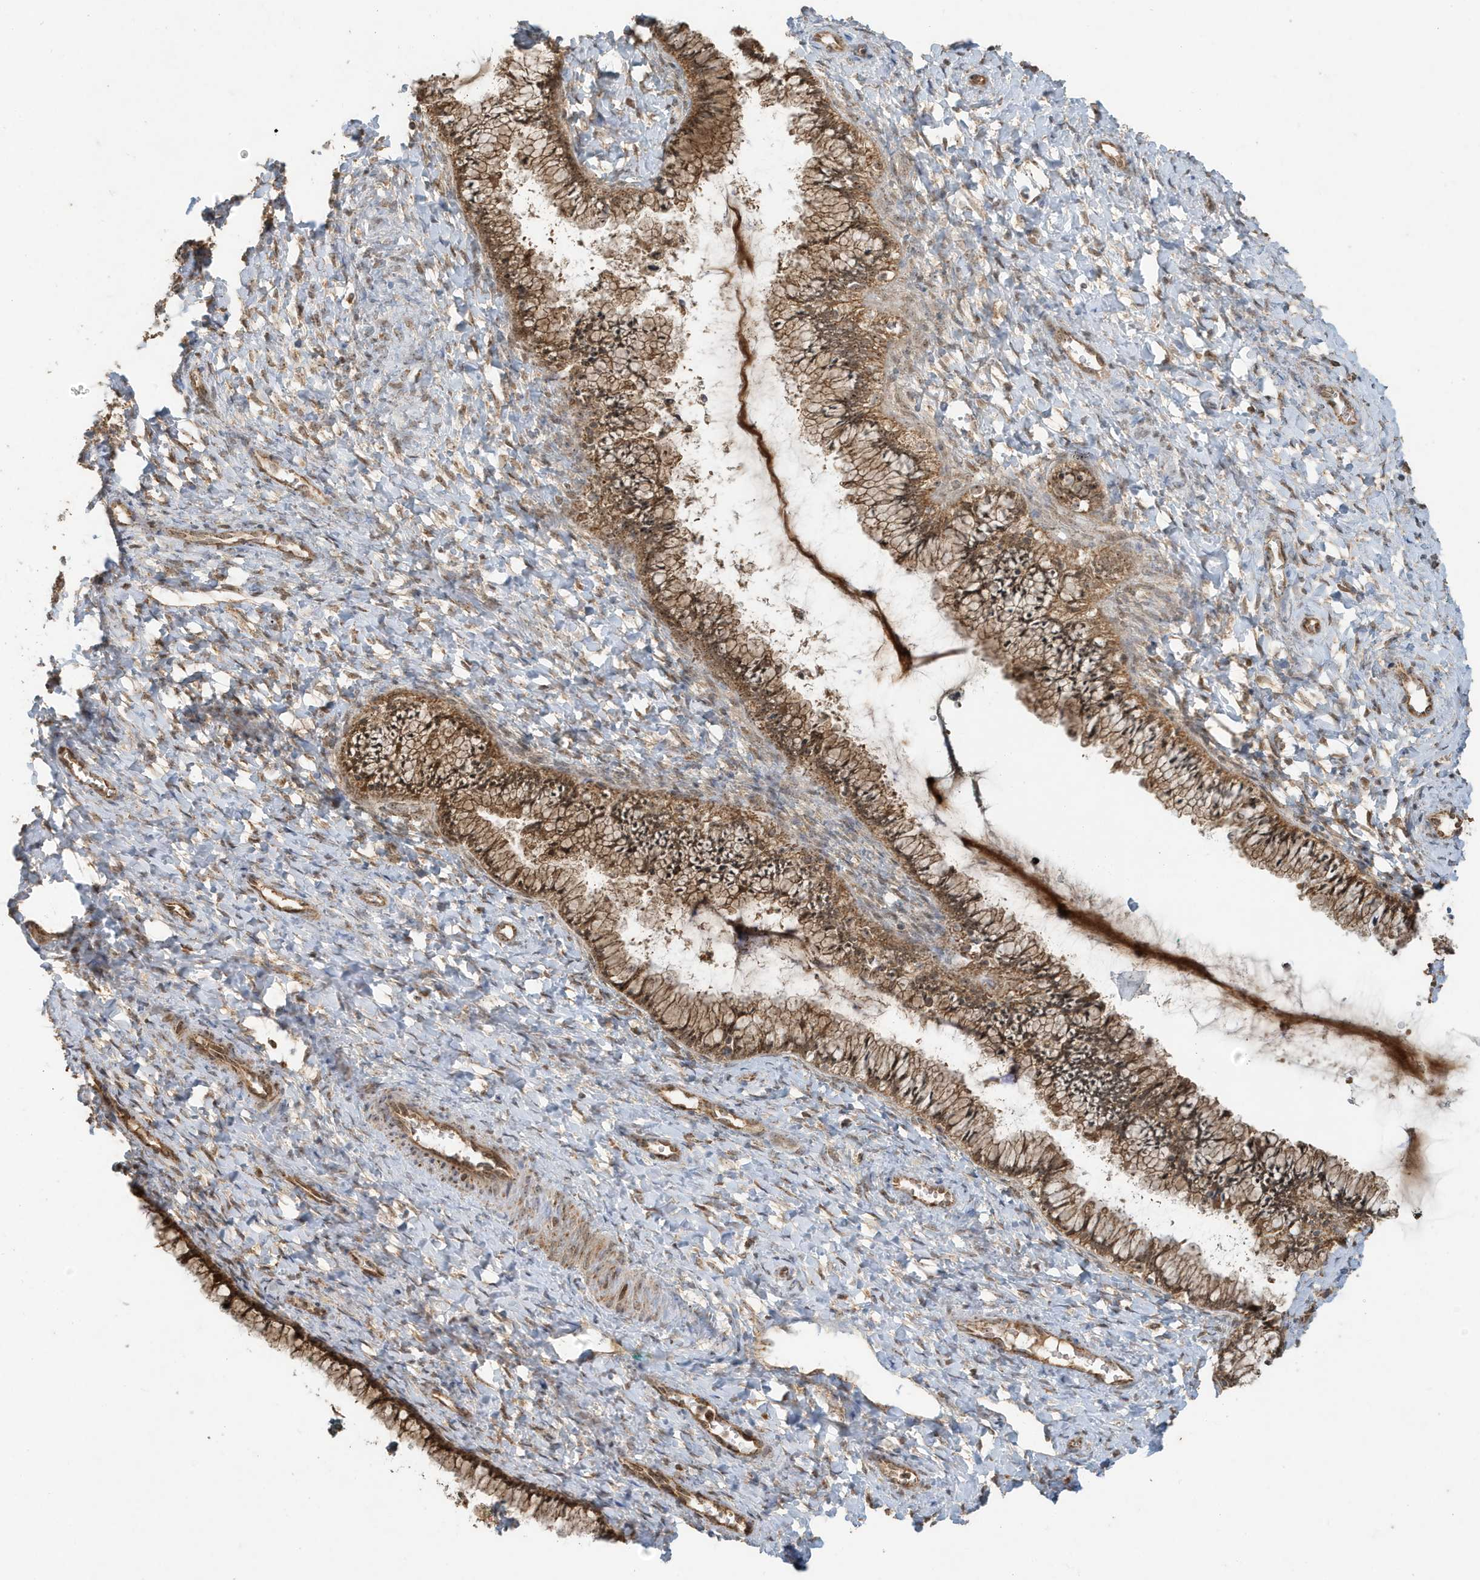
{"staining": {"intensity": "moderate", "quantity": ">75%", "location": "cytoplasmic/membranous,nuclear"}, "tissue": "cervix", "cell_type": "Glandular cells", "image_type": "normal", "snomed": [{"axis": "morphology", "description": "Normal tissue, NOS"}, {"axis": "morphology", "description": "Adenocarcinoma, NOS"}, {"axis": "topography", "description": "Cervix"}], "caption": "IHC staining of unremarkable cervix, which shows medium levels of moderate cytoplasmic/membranous,nuclear staining in approximately >75% of glandular cells indicating moderate cytoplasmic/membranous,nuclear protein positivity. The staining was performed using DAB (3,3'-diaminobenzidine) (brown) for protein detection and nuclei were counterstained in hematoxylin (blue).", "gene": "ABCB9", "patient": {"sex": "female", "age": 29}}